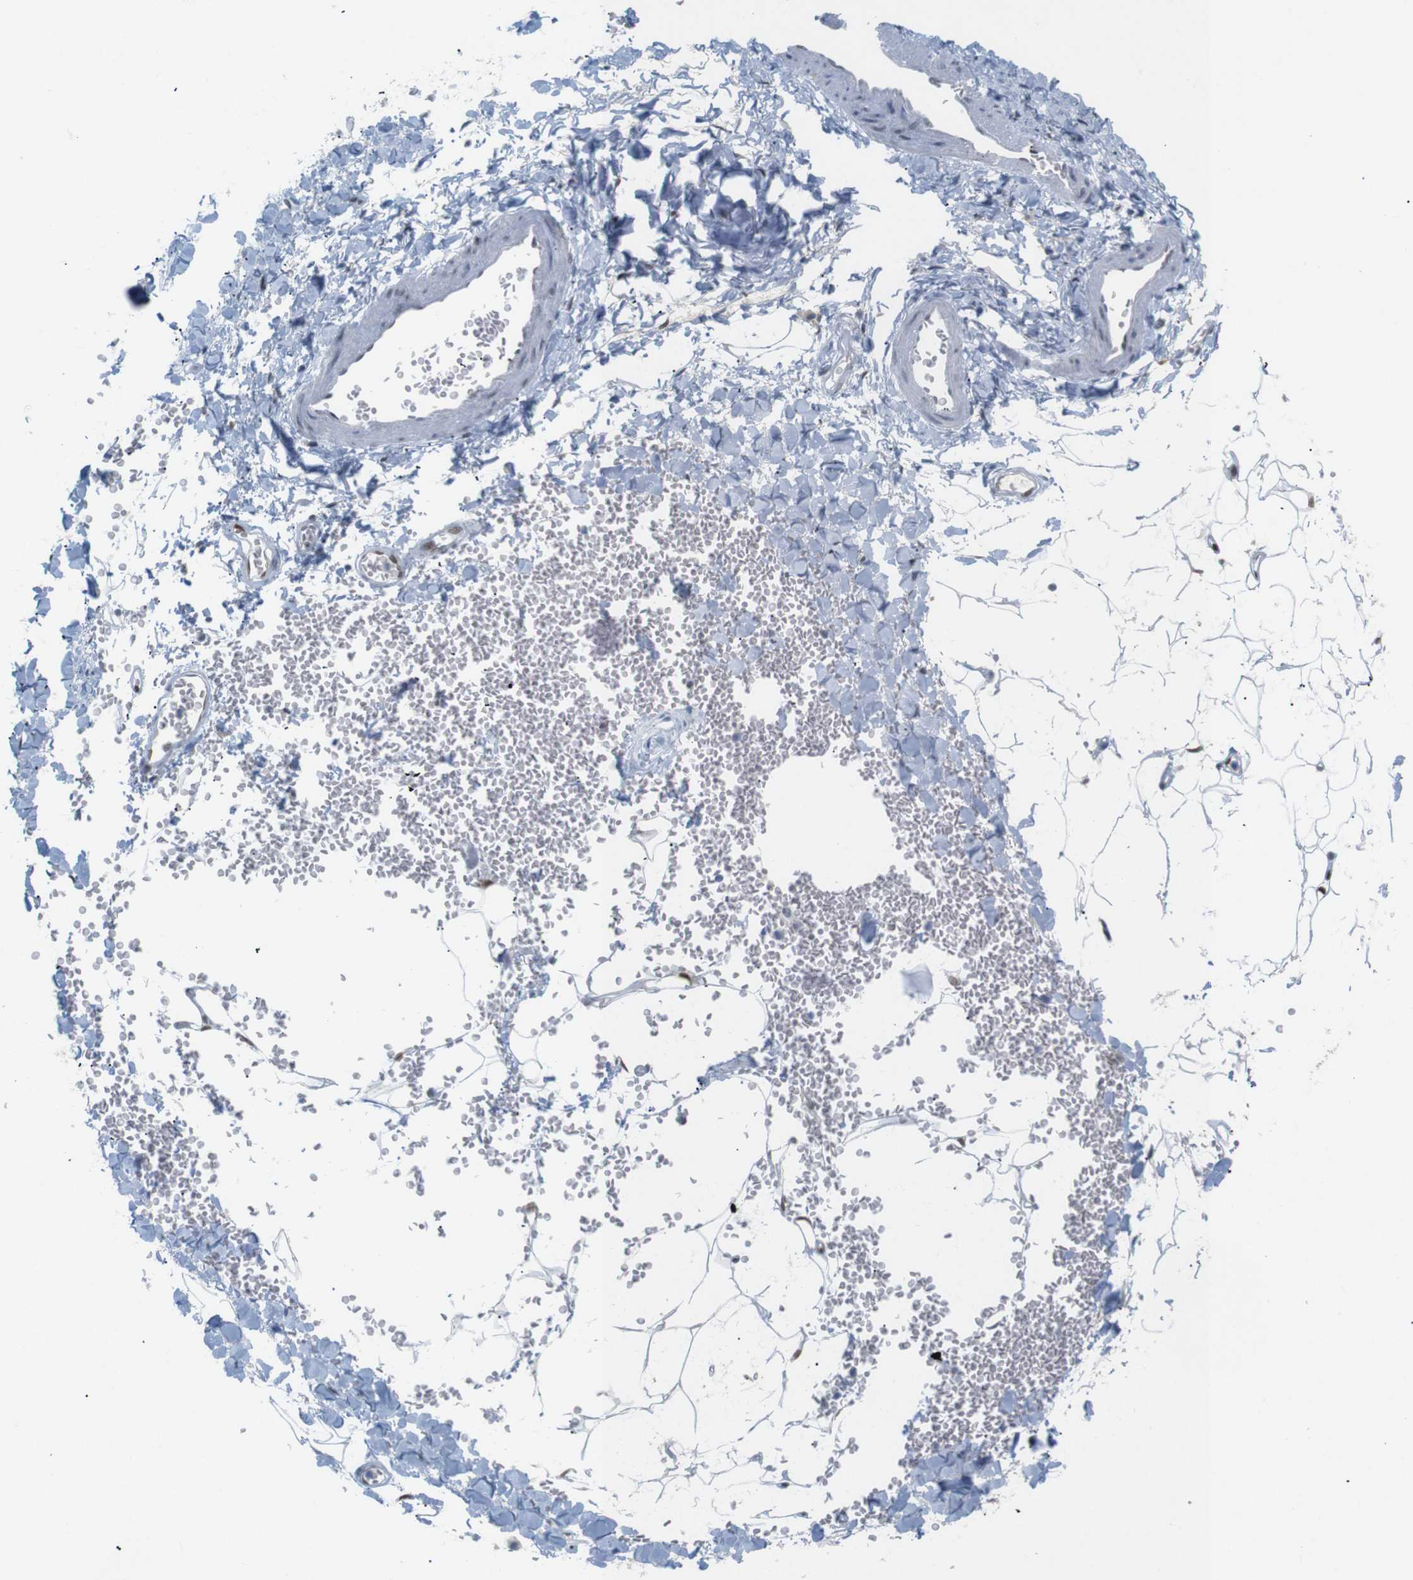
{"staining": {"intensity": "negative", "quantity": "none", "location": "none"}, "tissue": "adipose tissue", "cell_type": "Adipocytes", "image_type": "normal", "snomed": [{"axis": "morphology", "description": "Normal tissue, NOS"}, {"axis": "topography", "description": "Adipose tissue"}, {"axis": "topography", "description": "Peripheral nerve tissue"}], "caption": "IHC histopathology image of unremarkable adipose tissue: human adipose tissue stained with DAB reveals no significant protein positivity in adipocytes.", "gene": "RIOX2", "patient": {"sex": "male", "age": 52}}